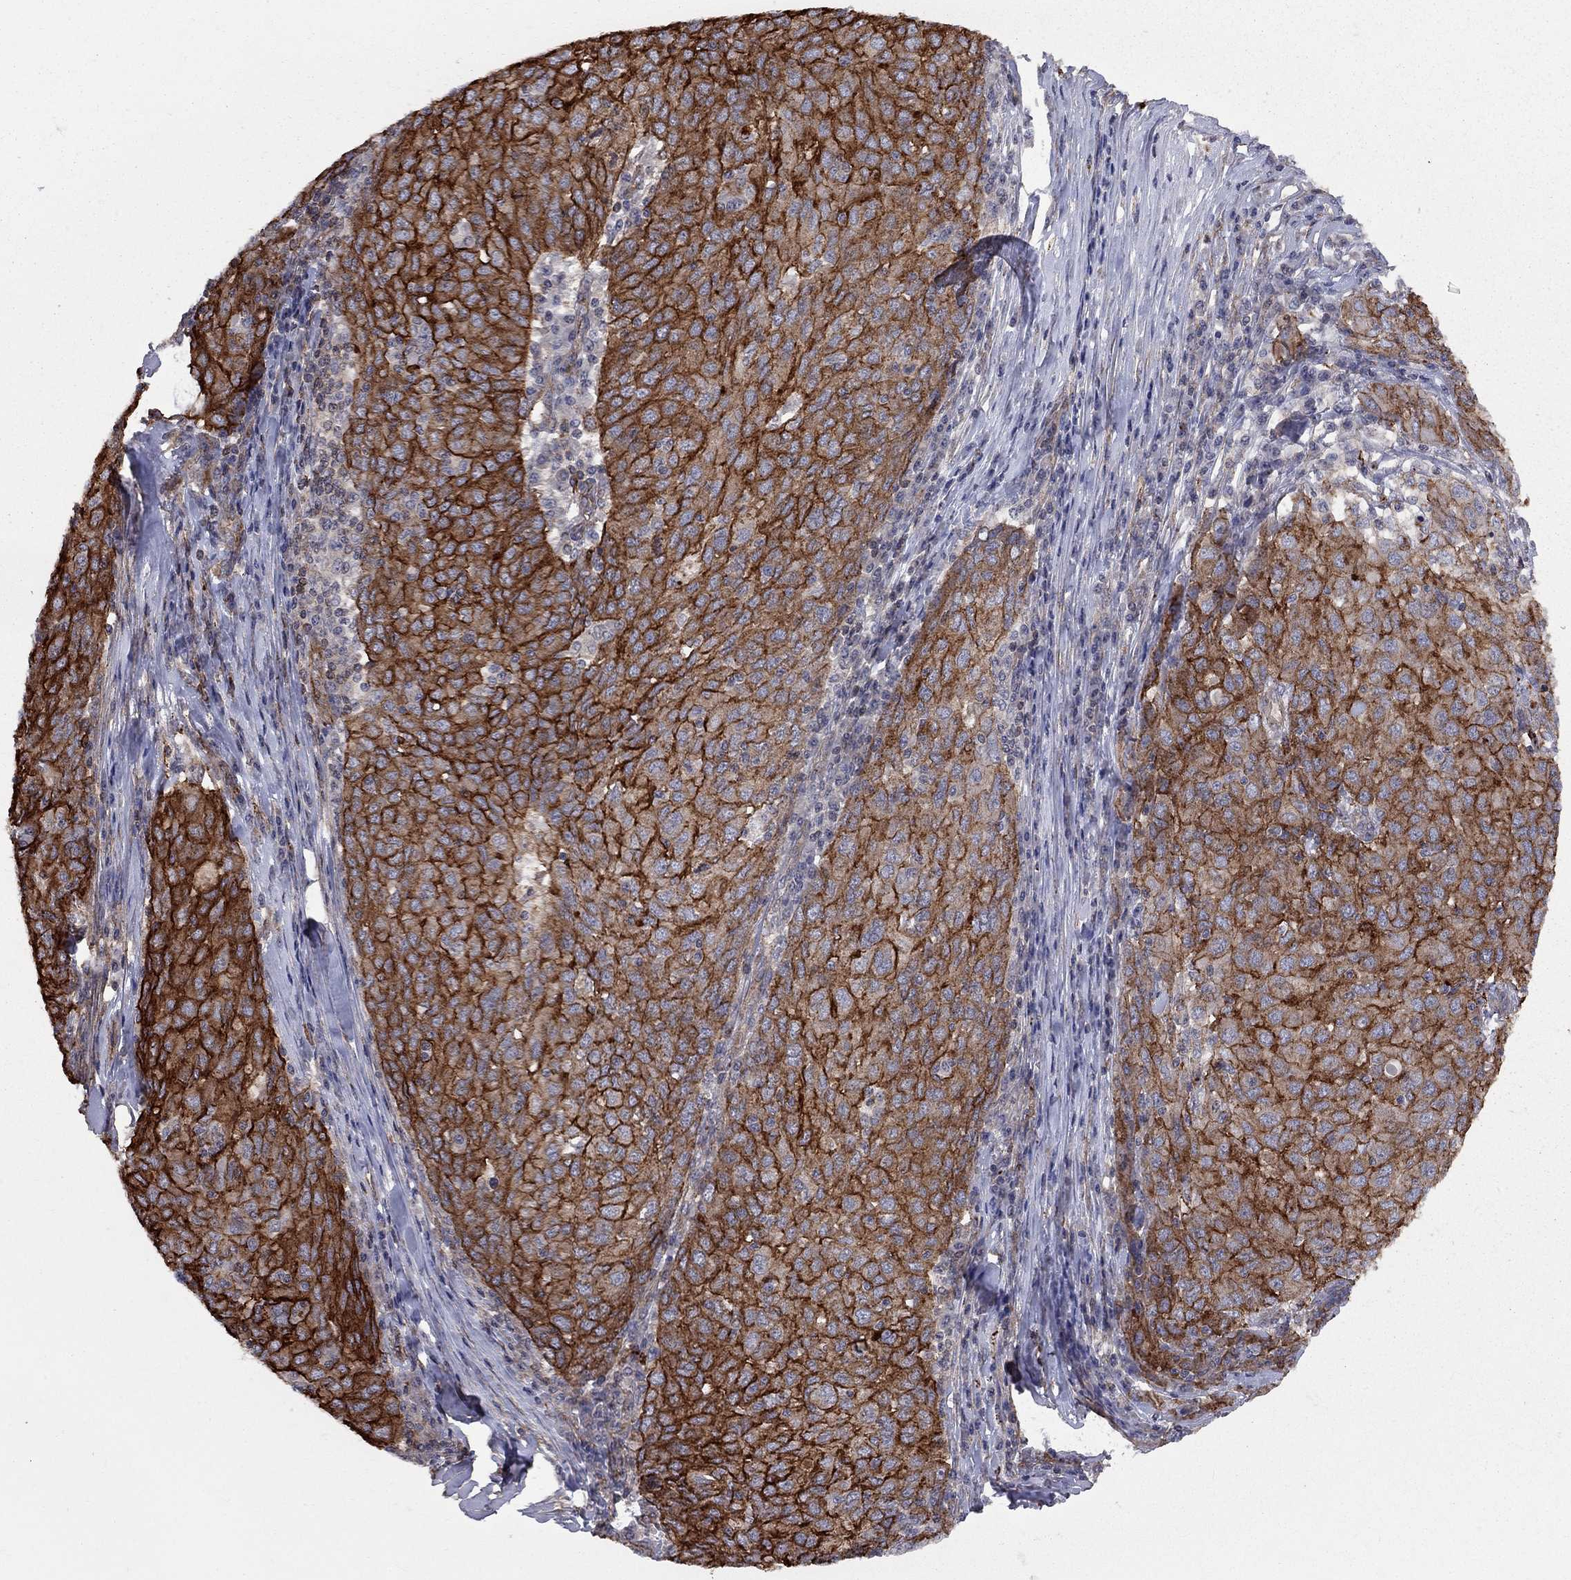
{"staining": {"intensity": "strong", "quantity": ">75%", "location": "cytoplasmic/membranous"}, "tissue": "ovarian cancer", "cell_type": "Tumor cells", "image_type": "cancer", "snomed": [{"axis": "morphology", "description": "Carcinoma, endometroid"}, {"axis": "topography", "description": "Ovary"}], "caption": "Immunohistochemical staining of endometroid carcinoma (ovarian) displays high levels of strong cytoplasmic/membranous positivity in approximately >75% of tumor cells.", "gene": "RASEF", "patient": {"sex": "female", "age": 50}}